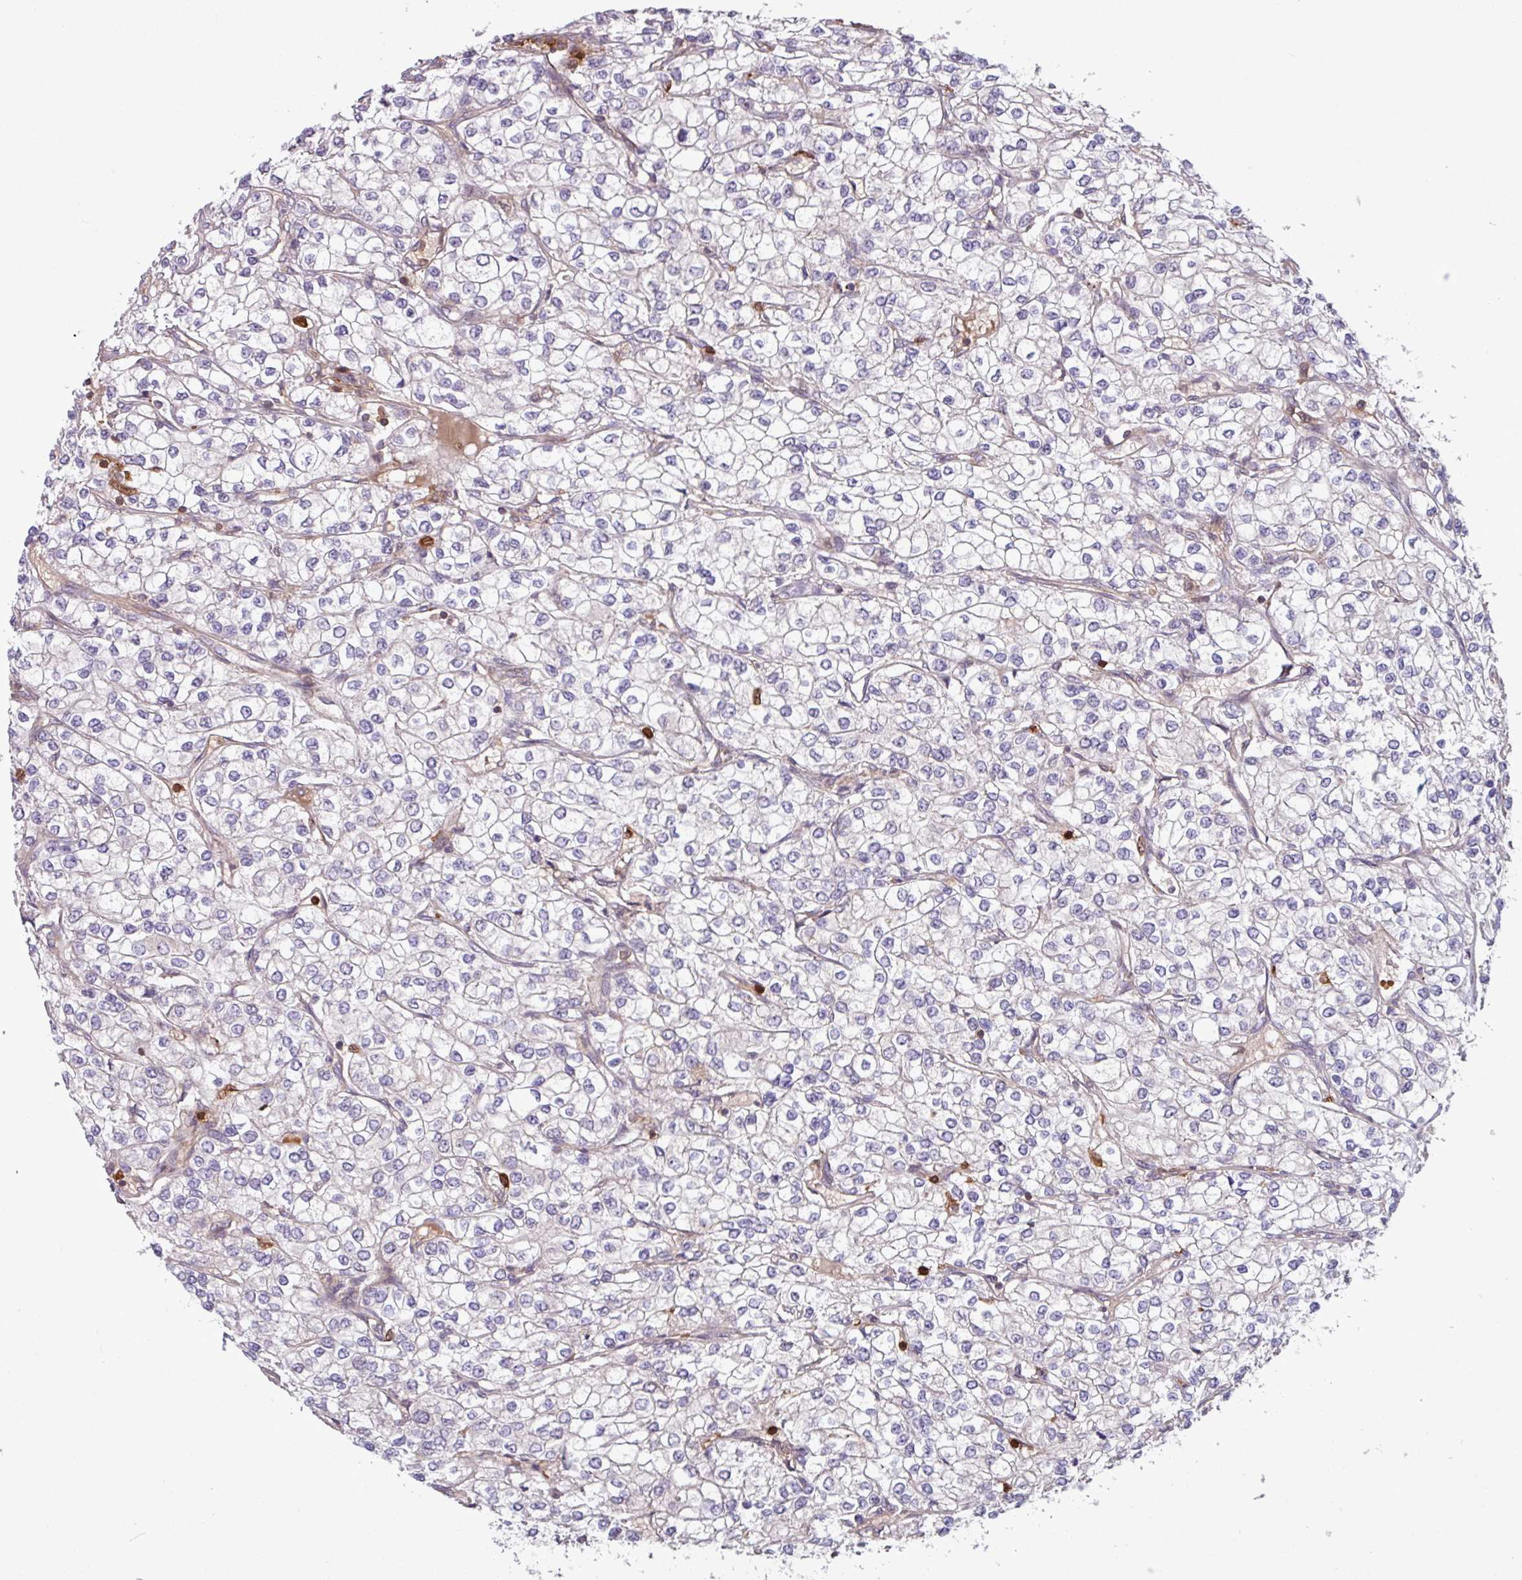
{"staining": {"intensity": "negative", "quantity": "none", "location": "none"}, "tissue": "renal cancer", "cell_type": "Tumor cells", "image_type": "cancer", "snomed": [{"axis": "morphology", "description": "Adenocarcinoma, NOS"}, {"axis": "topography", "description": "Kidney"}], "caption": "High power microscopy micrograph of an immunohistochemistry photomicrograph of renal cancer, revealing no significant staining in tumor cells.", "gene": "SEC61G", "patient": {"sex": "male", "age": 80}}